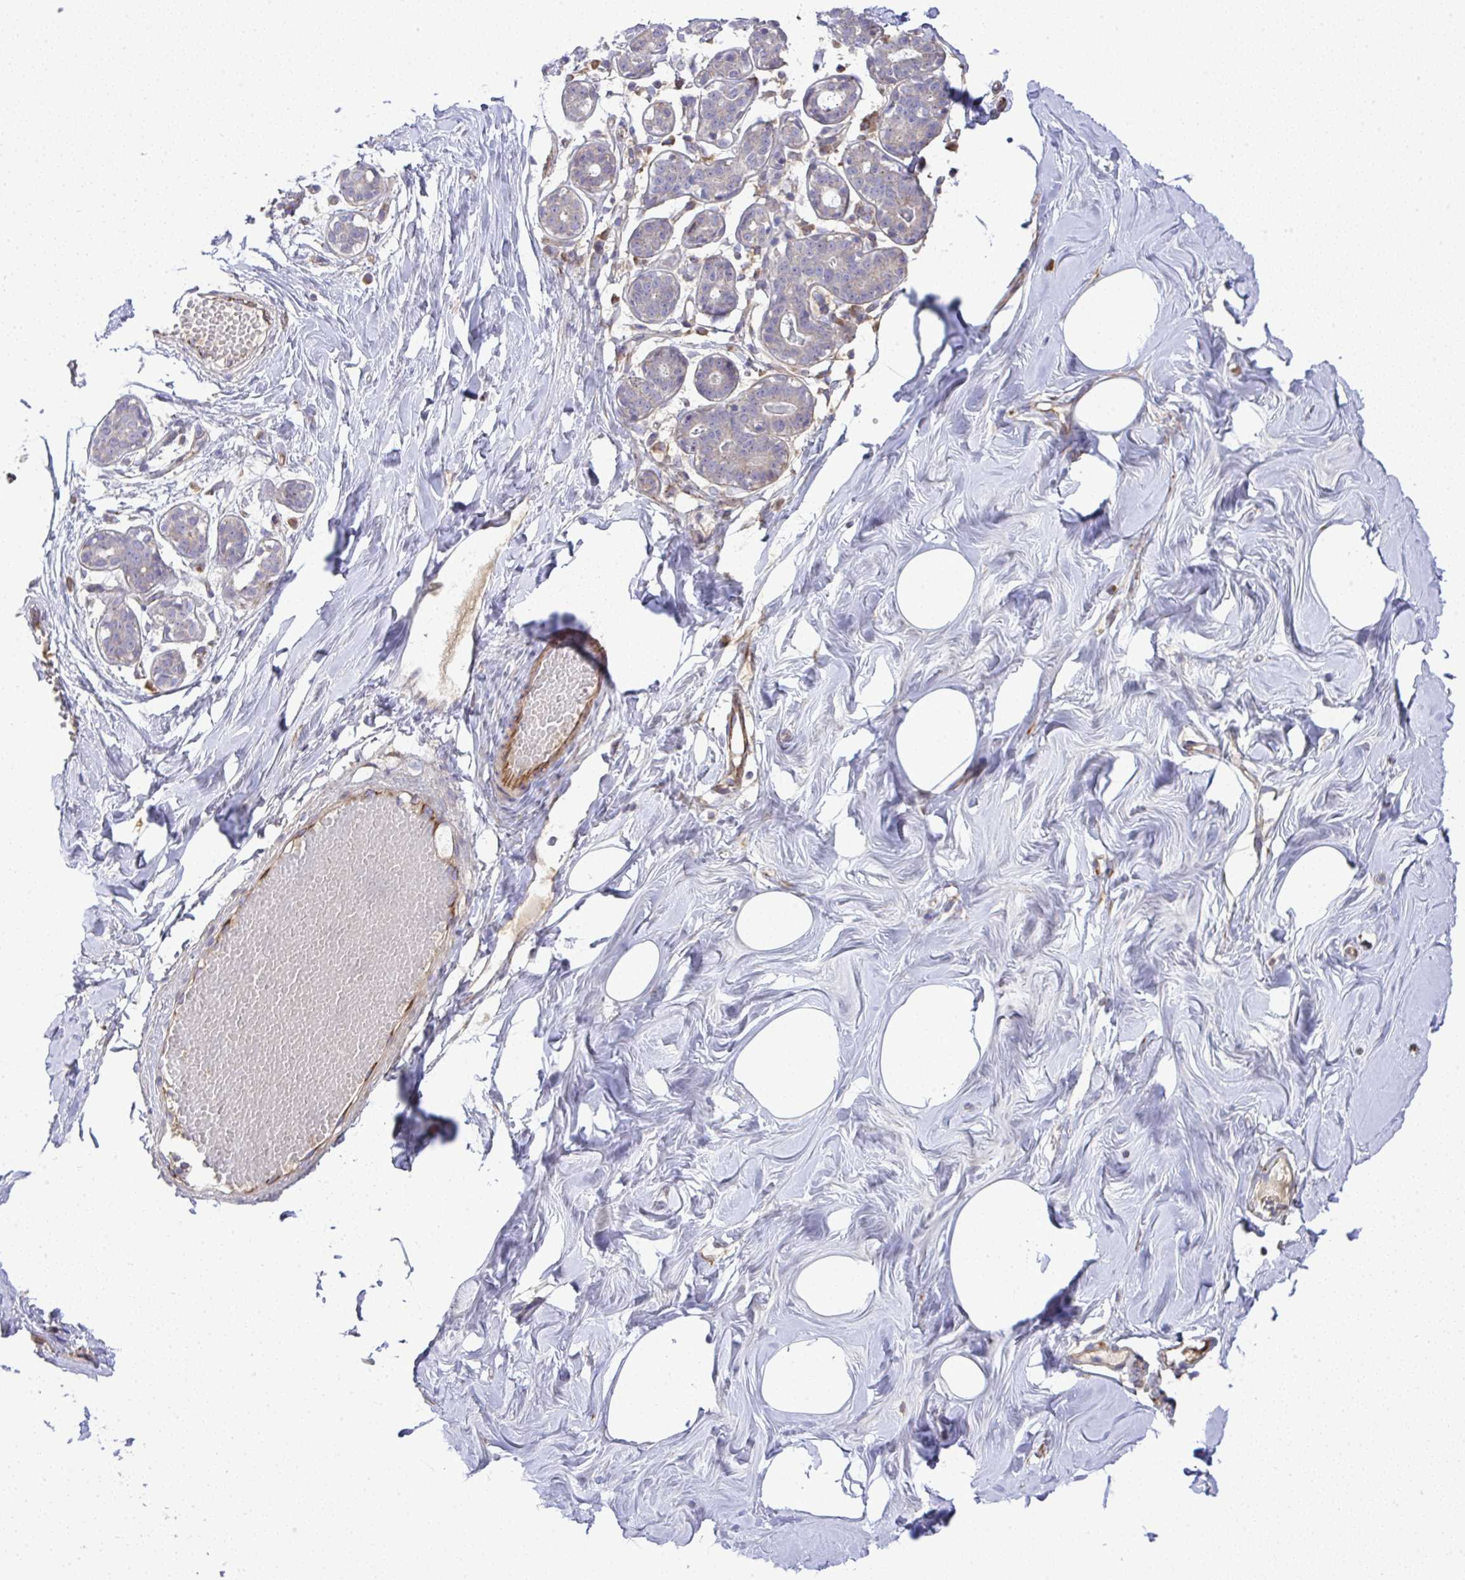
{"staining": {"intensity": "negative", "quantity": "none", "location": "none"}, "tissue": "breast", "cell_type": "Adipocytes", "image_type": "normal", "snomed": [{"axis": "morphology", "description": "Normal tissue, NOS"}, {"axis": "topography", "description": "Breast"}], "caption": "DAB immunohistochemical staining of benign breast shows no significant expression in adipocytes. (DAB (3,3'-diaminobenzidine) immunohistochemistry (IHC), high magnification).", "gene": "GRID2", "patient": {"sex": "female", "age": 27}}